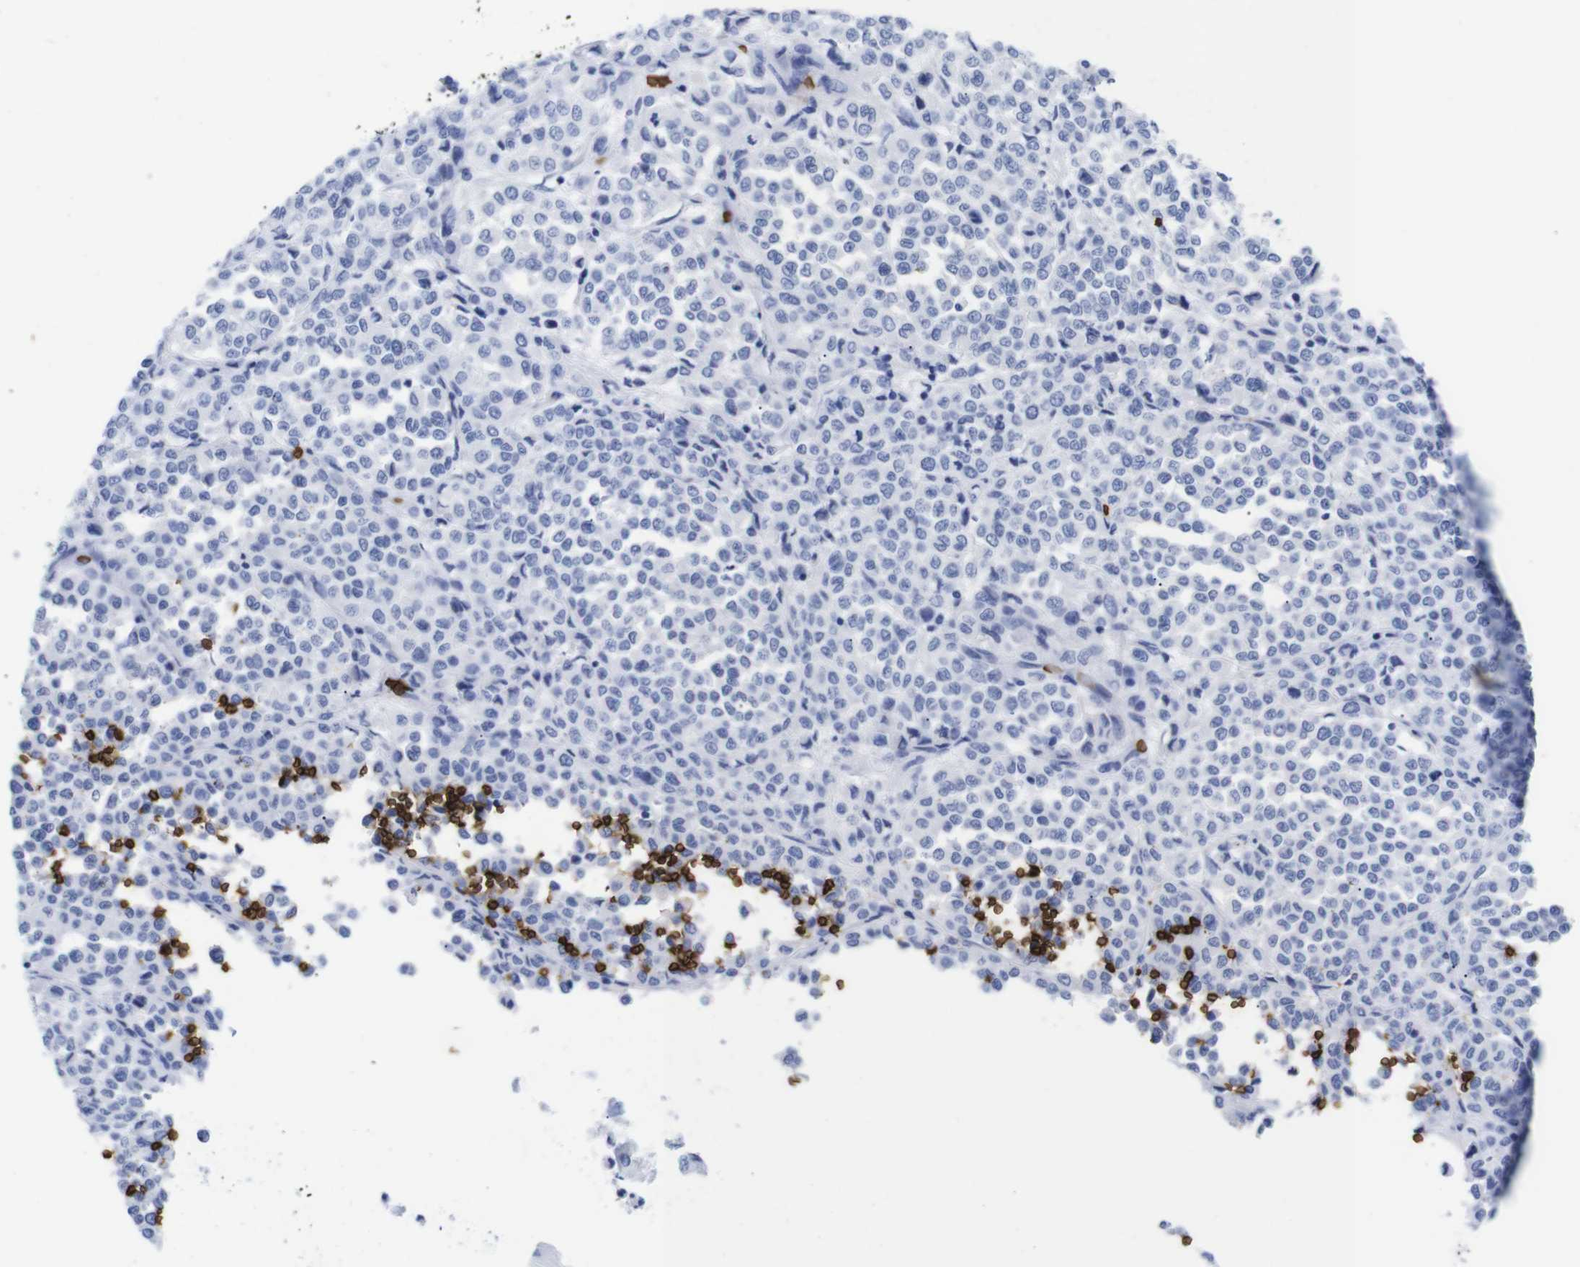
{"staining": {"intensity": "negative", "quantity": "none", "location": "none"}, "tissue": "melanoma", "cell_type": "Tumor cells", "image_type": "cancer", "snomed": [{"axis": "morphology", "description": "Malignant melanoma, Metastatic site"}, {"axis": "topography", "description": "Pancreas"}], "caption": "IHC of human malignant melanoma (metastatic site) reveals no positivity in tumor cells.", "gene": "S1PR2", "patient": {"sex": "female", "age": 30}}